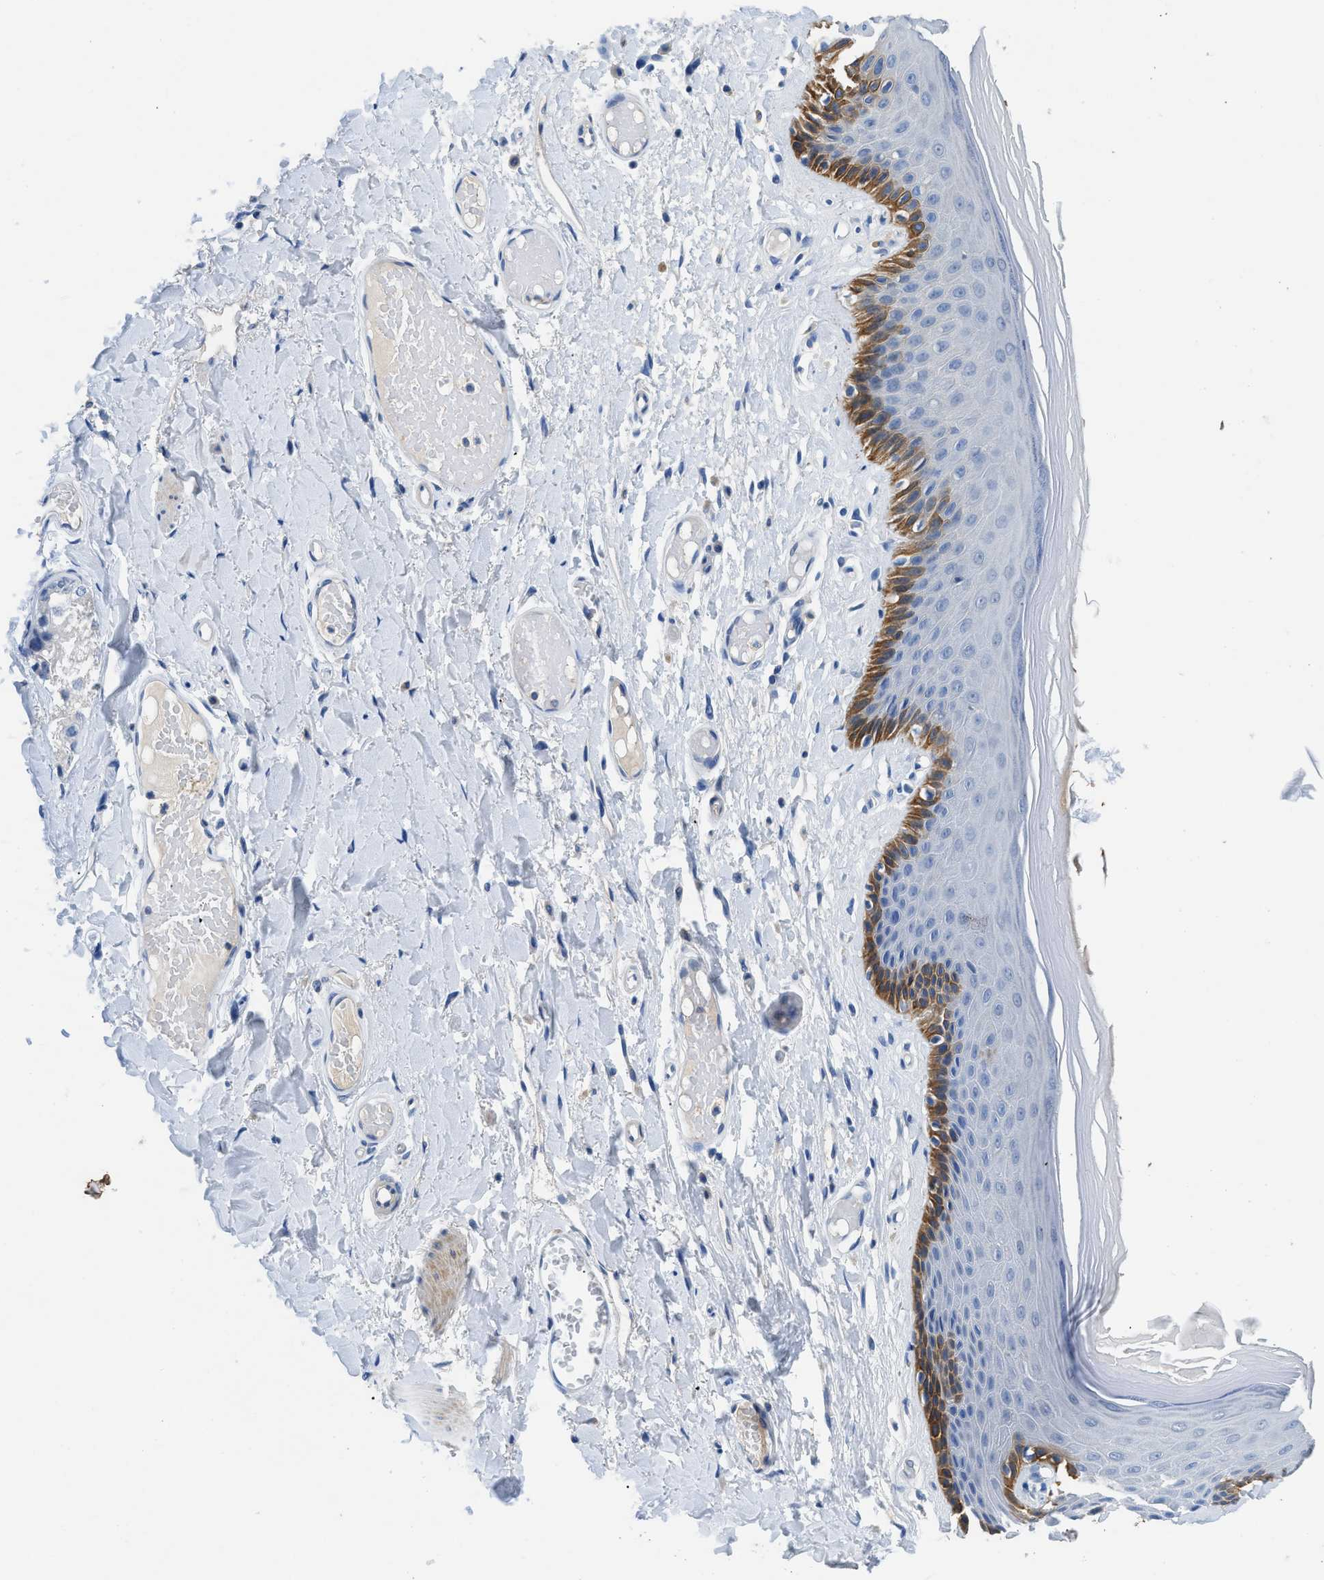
{"staining": {"intensity": "strong", "quantity": "<25%", "location": "cytoplasmic/membranous"}, "tissue": "skin", "cell_type": "Epidermal cells", "image_type": "normal", "snomed": [{"axis": "morphology", "description": "Normal tissue, NOS"}, {"axis": "topography", "description": "Vulva"}], "caption": "Protein analysis of benign skin reveals strong cytoplasmic/membranous staining in approximately <25% of epidermal cells.", "gene": "SLC10A6", "patient": {"sex": "female", "age": 73}}